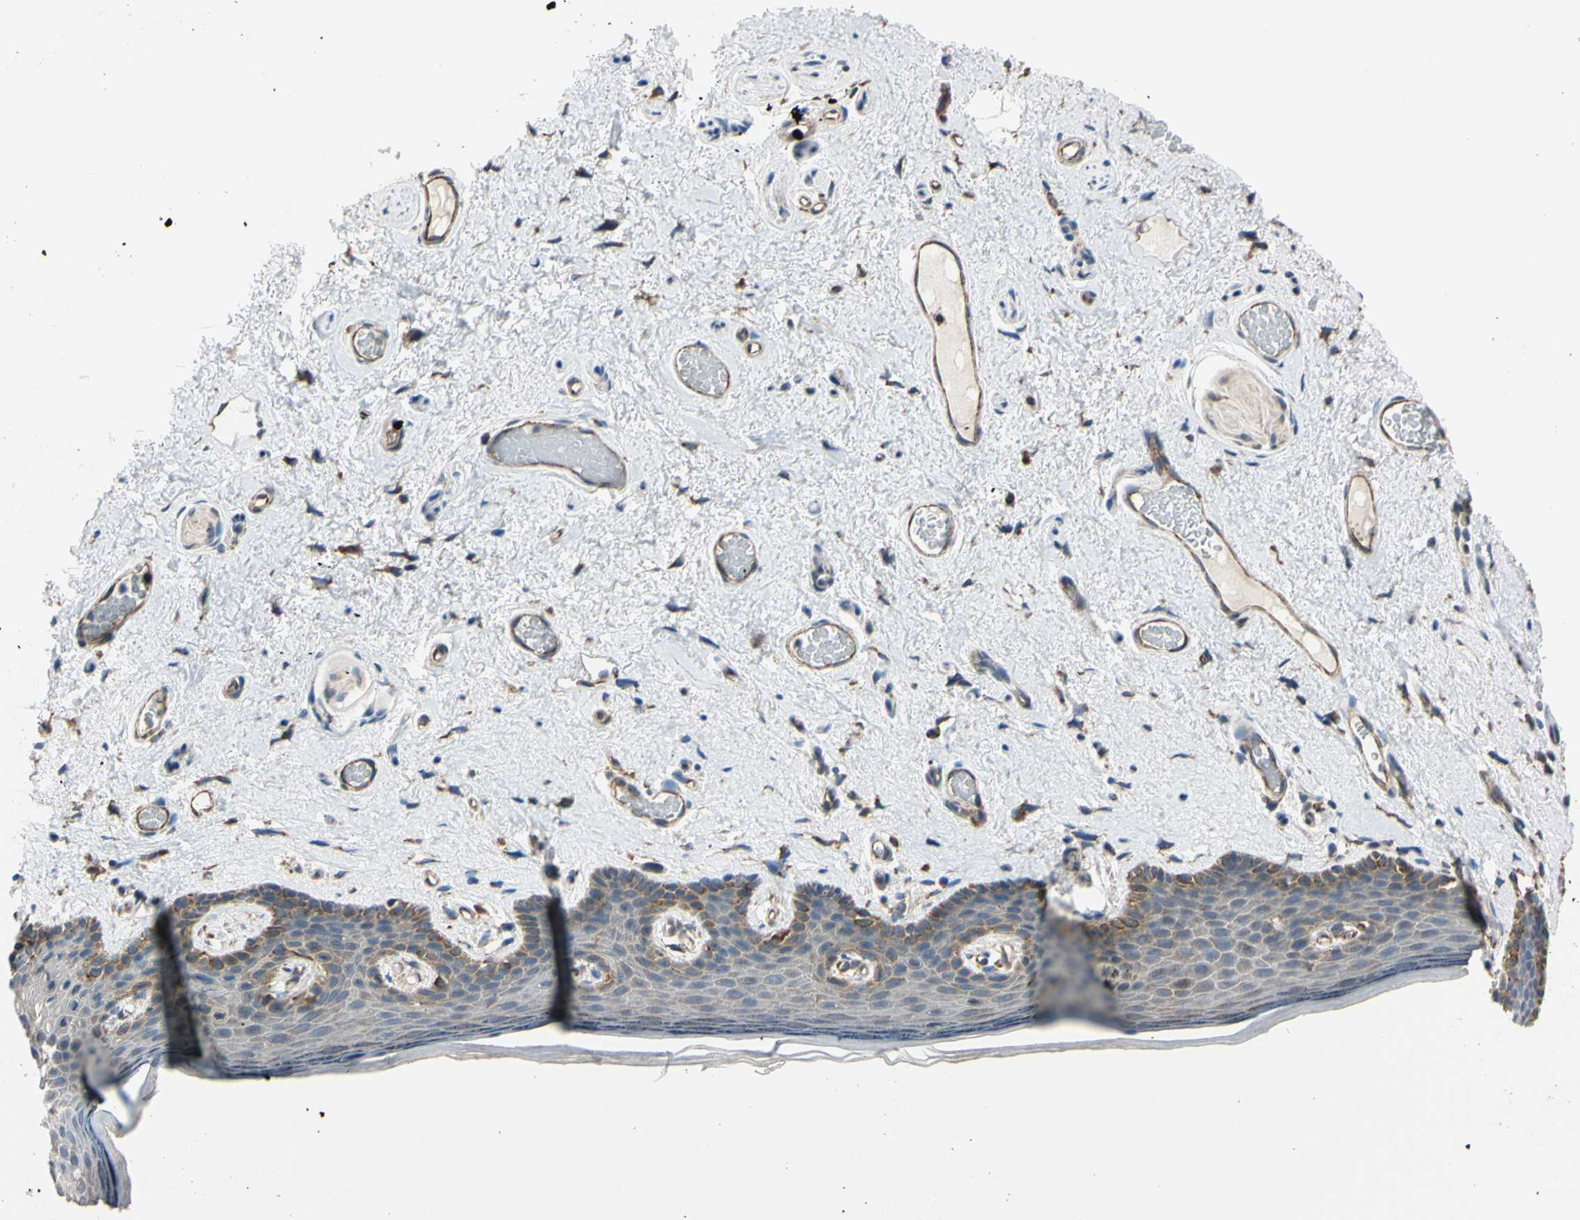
{"staining": {"intensity": "moderate", "quantity": ">75%", "location": "cytoplasmic/membranous"}, "tissue": "skin", "cell_type": "Epidermal cells", "image_type": "normal", "snomed": [{"axis": "morphology", "description": "Normal tissue, NOS"}, {"axis": "topography", "description": "Vulva"}], "caption": "This photomicrograph displays benign skin stained with immunohistochemistry to label a protein in brown. The cytoplasmic/membranous of epidermal cells show moderate positivity for the protein. Nuclei are counter-stained blue.", "gene": "BMF", "patient": {"sex": "female", "age": 54}}